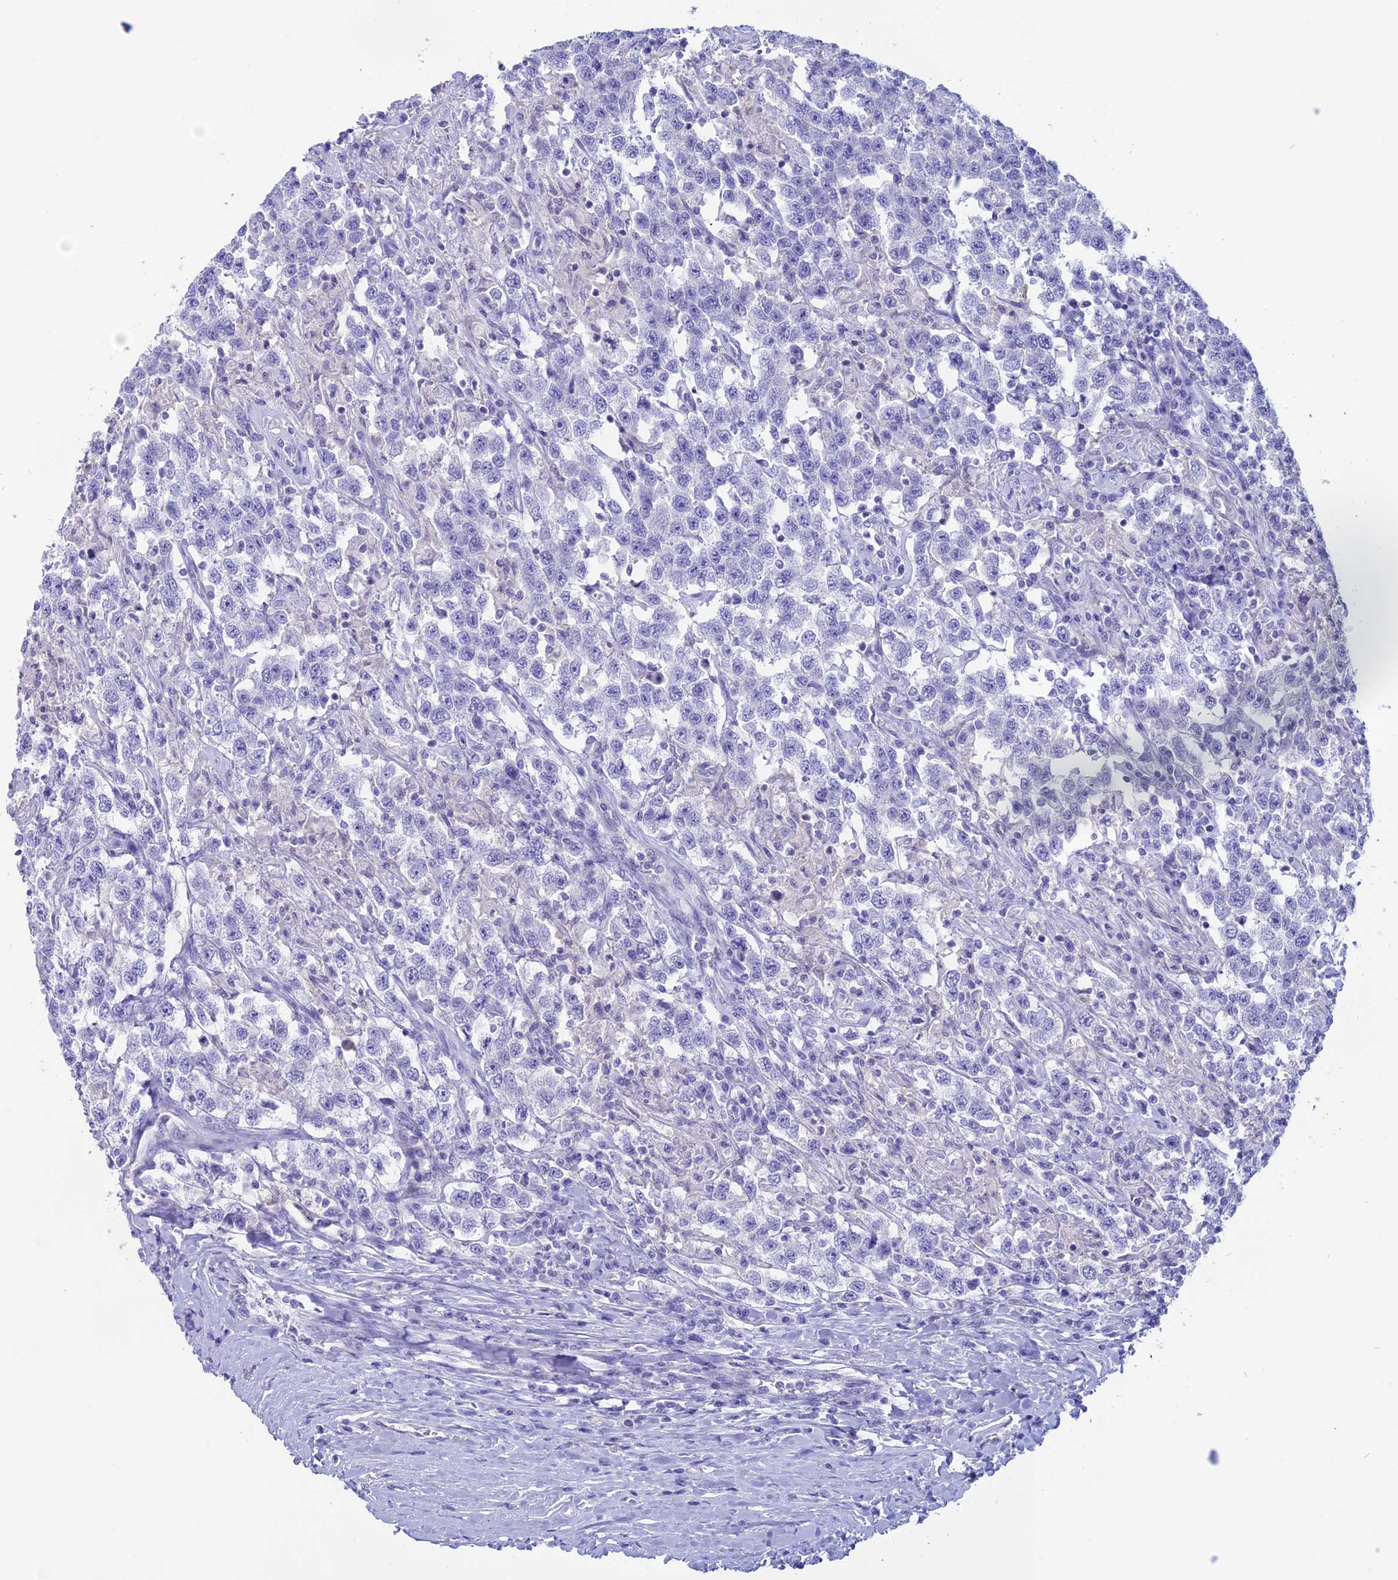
{"staining": {"intensity": "negative", "quantity": "none", "location": "none"}, "tissue": "testis cancer", "cell_type": "Tumor cells", "image_type": "cancer", "snomed": [{"axis": "morphology", "description": "Seminoma, NOS"}, {"axis": "topography", "description": "Testis"}], "caption": "A micrograph of human testis cancer is negative for staining in tumor cells. The staining was performed using DAB to visualize the protein expression in brown, while the nuclei were stained in blue with hematoxylin (Magnification: 20x).", "gene": "RP1", "patient": {"sex": "male", "age": 41}}